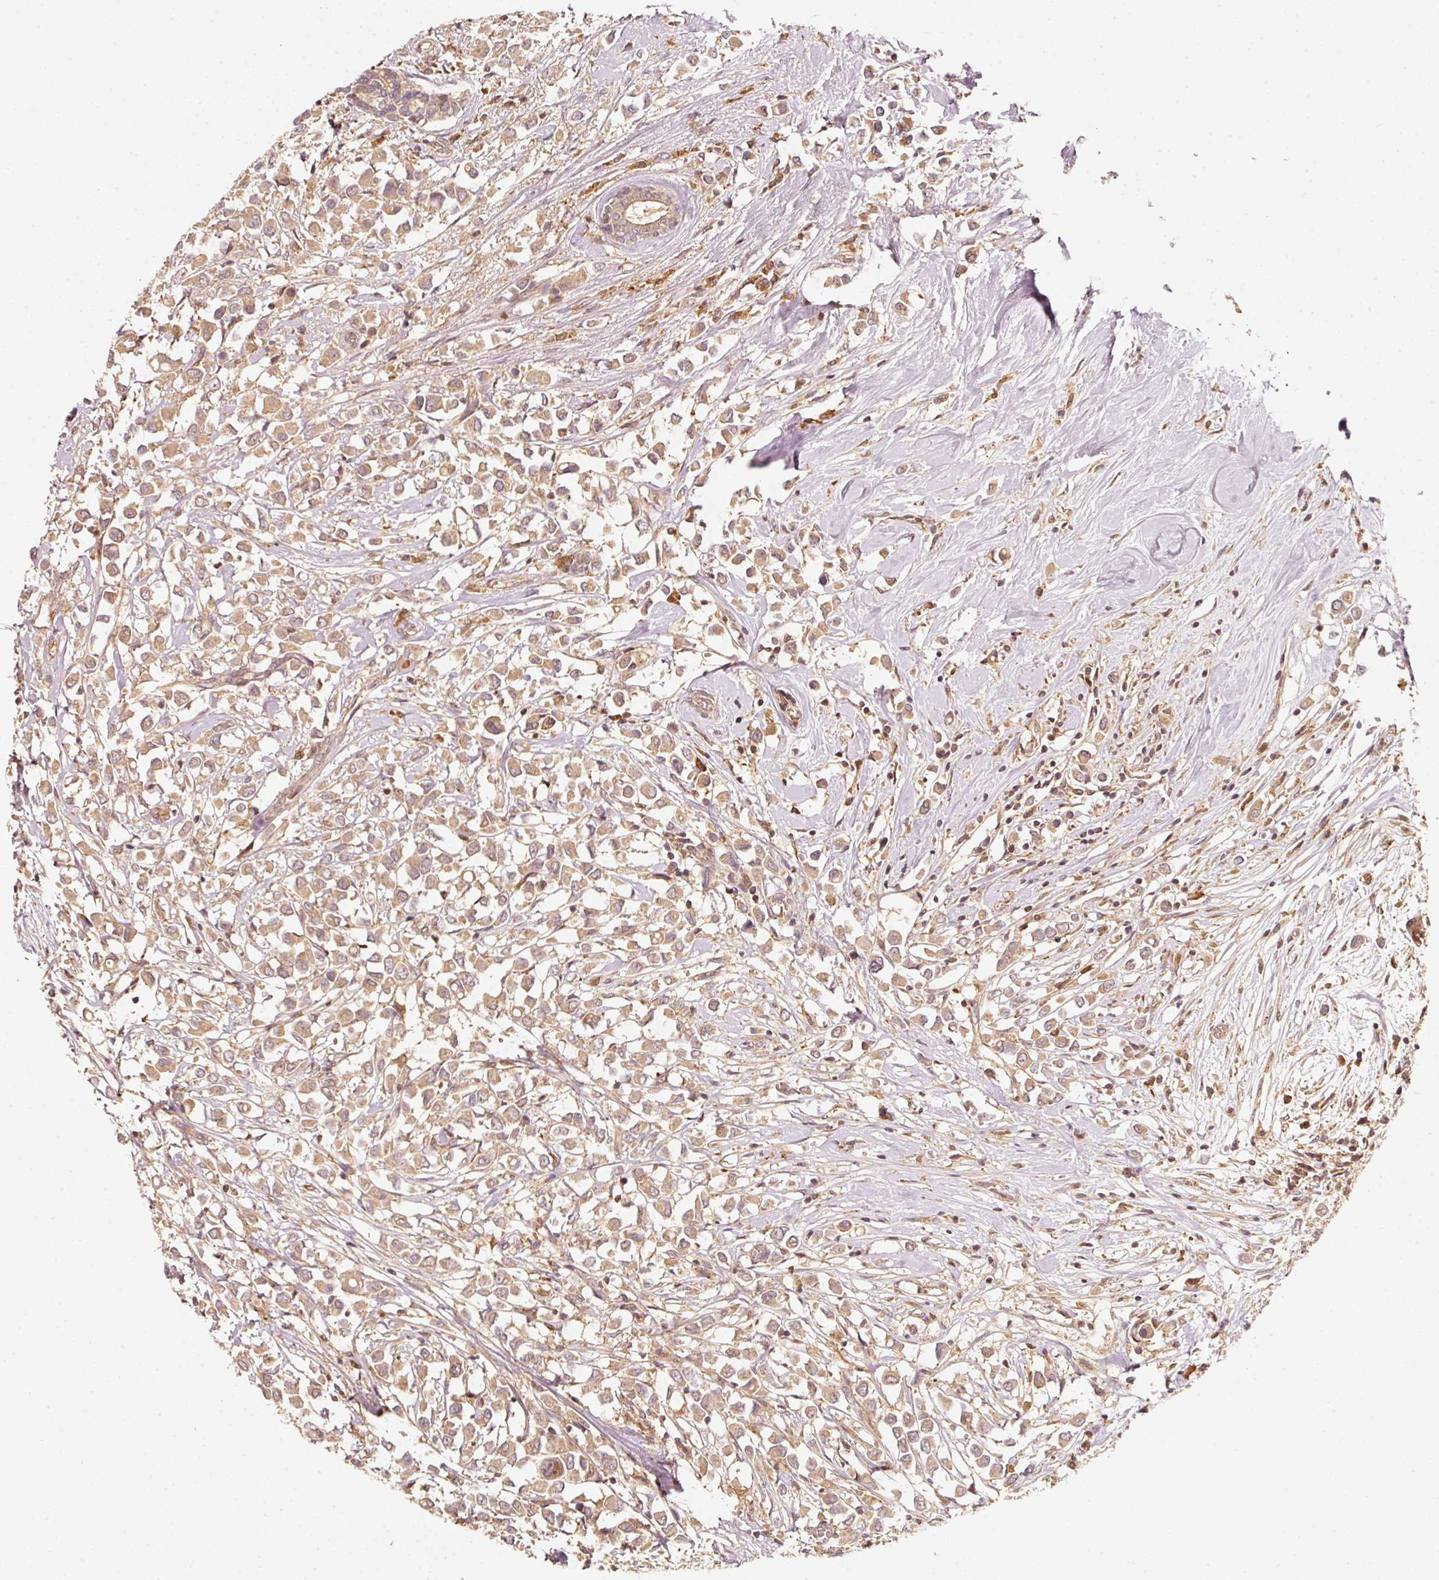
{"staining": {"intensity": "moderate", "quantity": ">75%", "location": "cytoplasmic/membranous"}, "tissue": "breast cancer", "cell_type": "Tumor cells", "image_type": "cancer", "snomed": [{"axis": "morphology", "description": "Duct carcinoma"}, {"axis": "topography", "description": "Breast"}], "caption": "IHC micrograph of intraductal carcinoma (breast) stained for a protein (brown), which displays medium levels of moderate cytoplasmic/membranous staining in about >75% of tumor cells.", "gene": "RRAS2", "patient": {"sex": "female", "age": 61}}